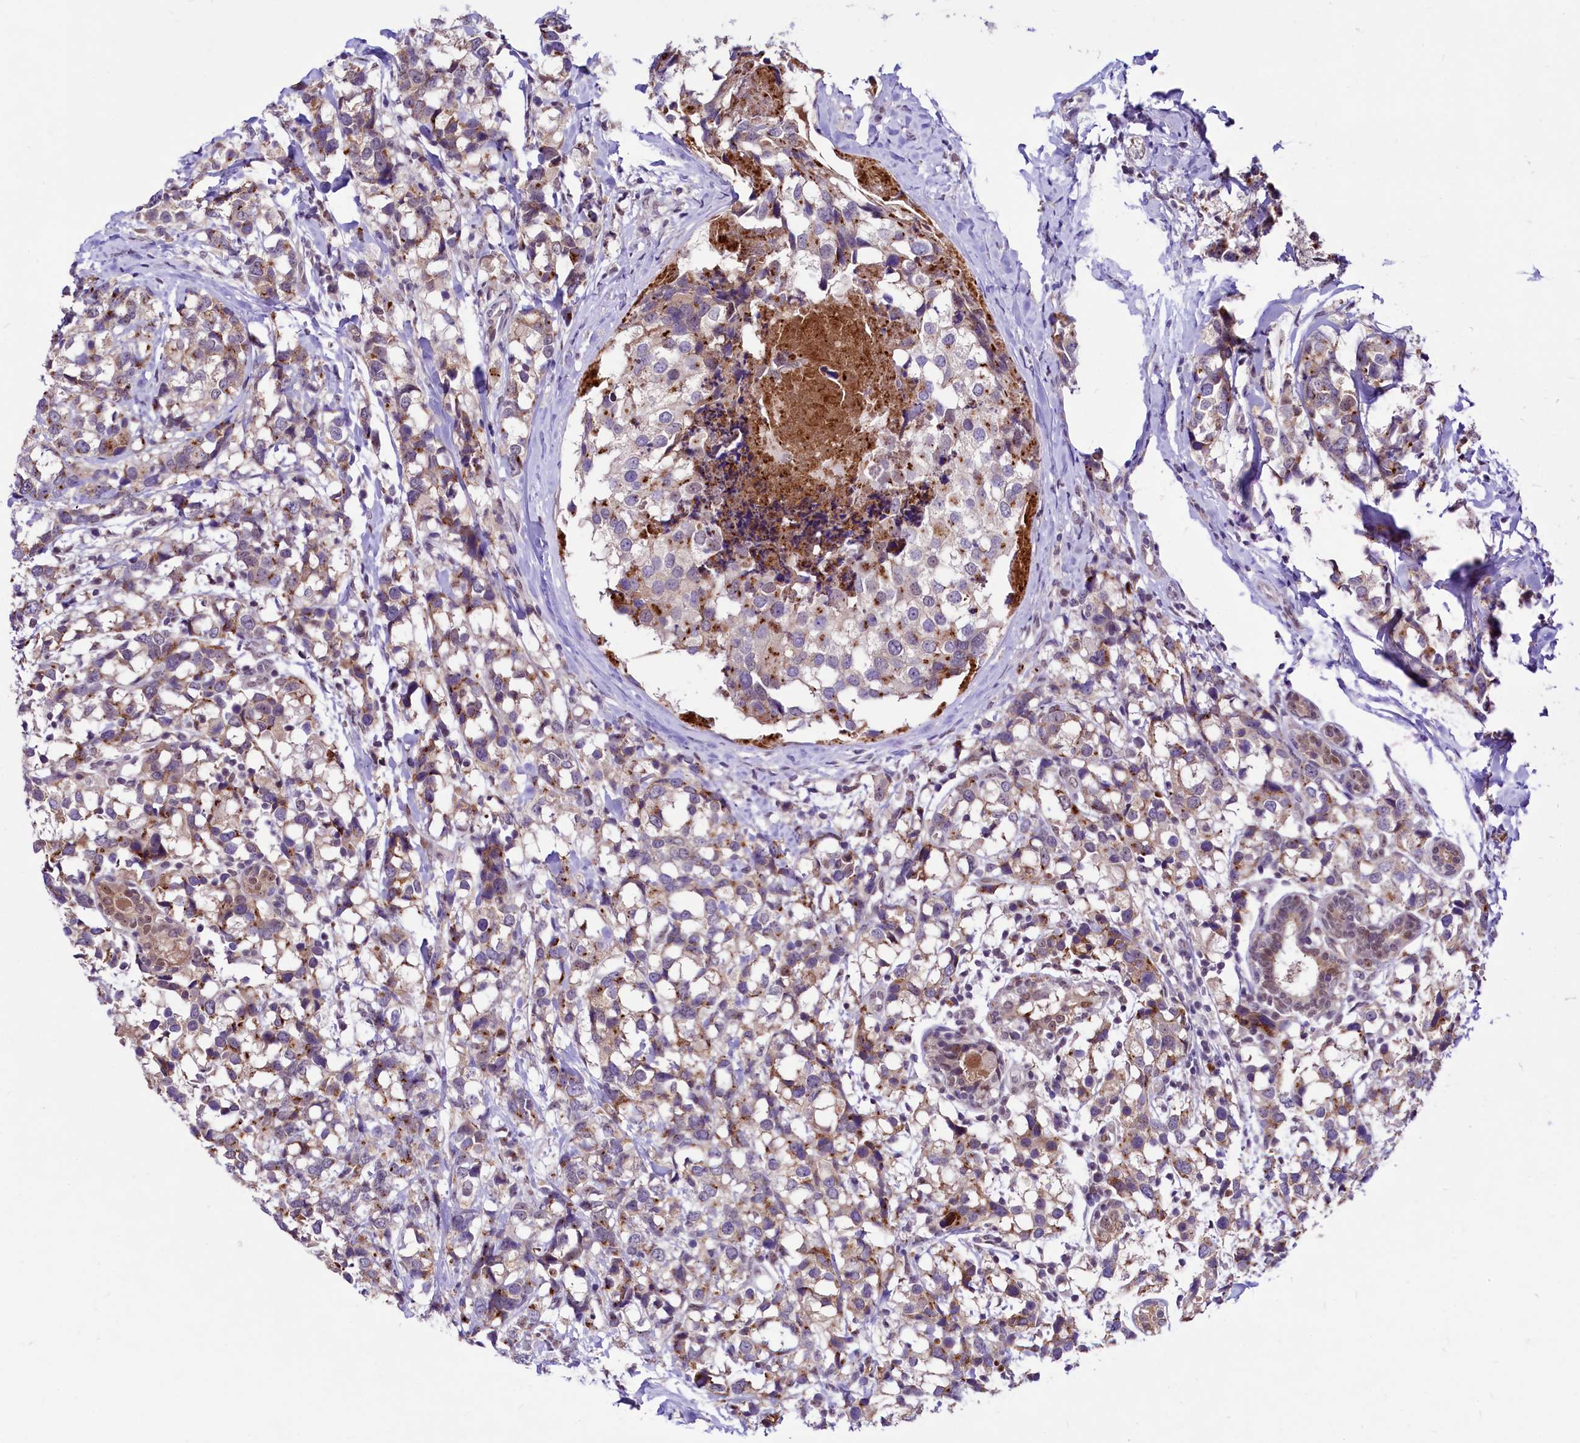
{"staining": {"intensity": "moderate", "quantity": "<25%", "location": "cytoplasmic/membranous"}, "tissue": "breast cancer", "cell_type": "Tumor cells", "image_type": "cancer", "snomed": [{"axis": "morphology", "description": "Lobular carcinoma"}, {"axis": "topography", "description": "Breast"}], "caption": "Immunohistochemical staining of human lobular carcinoma (breast) displays low levels of moderate cytoplasmic/membranous expression in approximately <25% of tumor cells.", "gene": "LEUTX", "patient": {"sex": "female", "age": 59}}